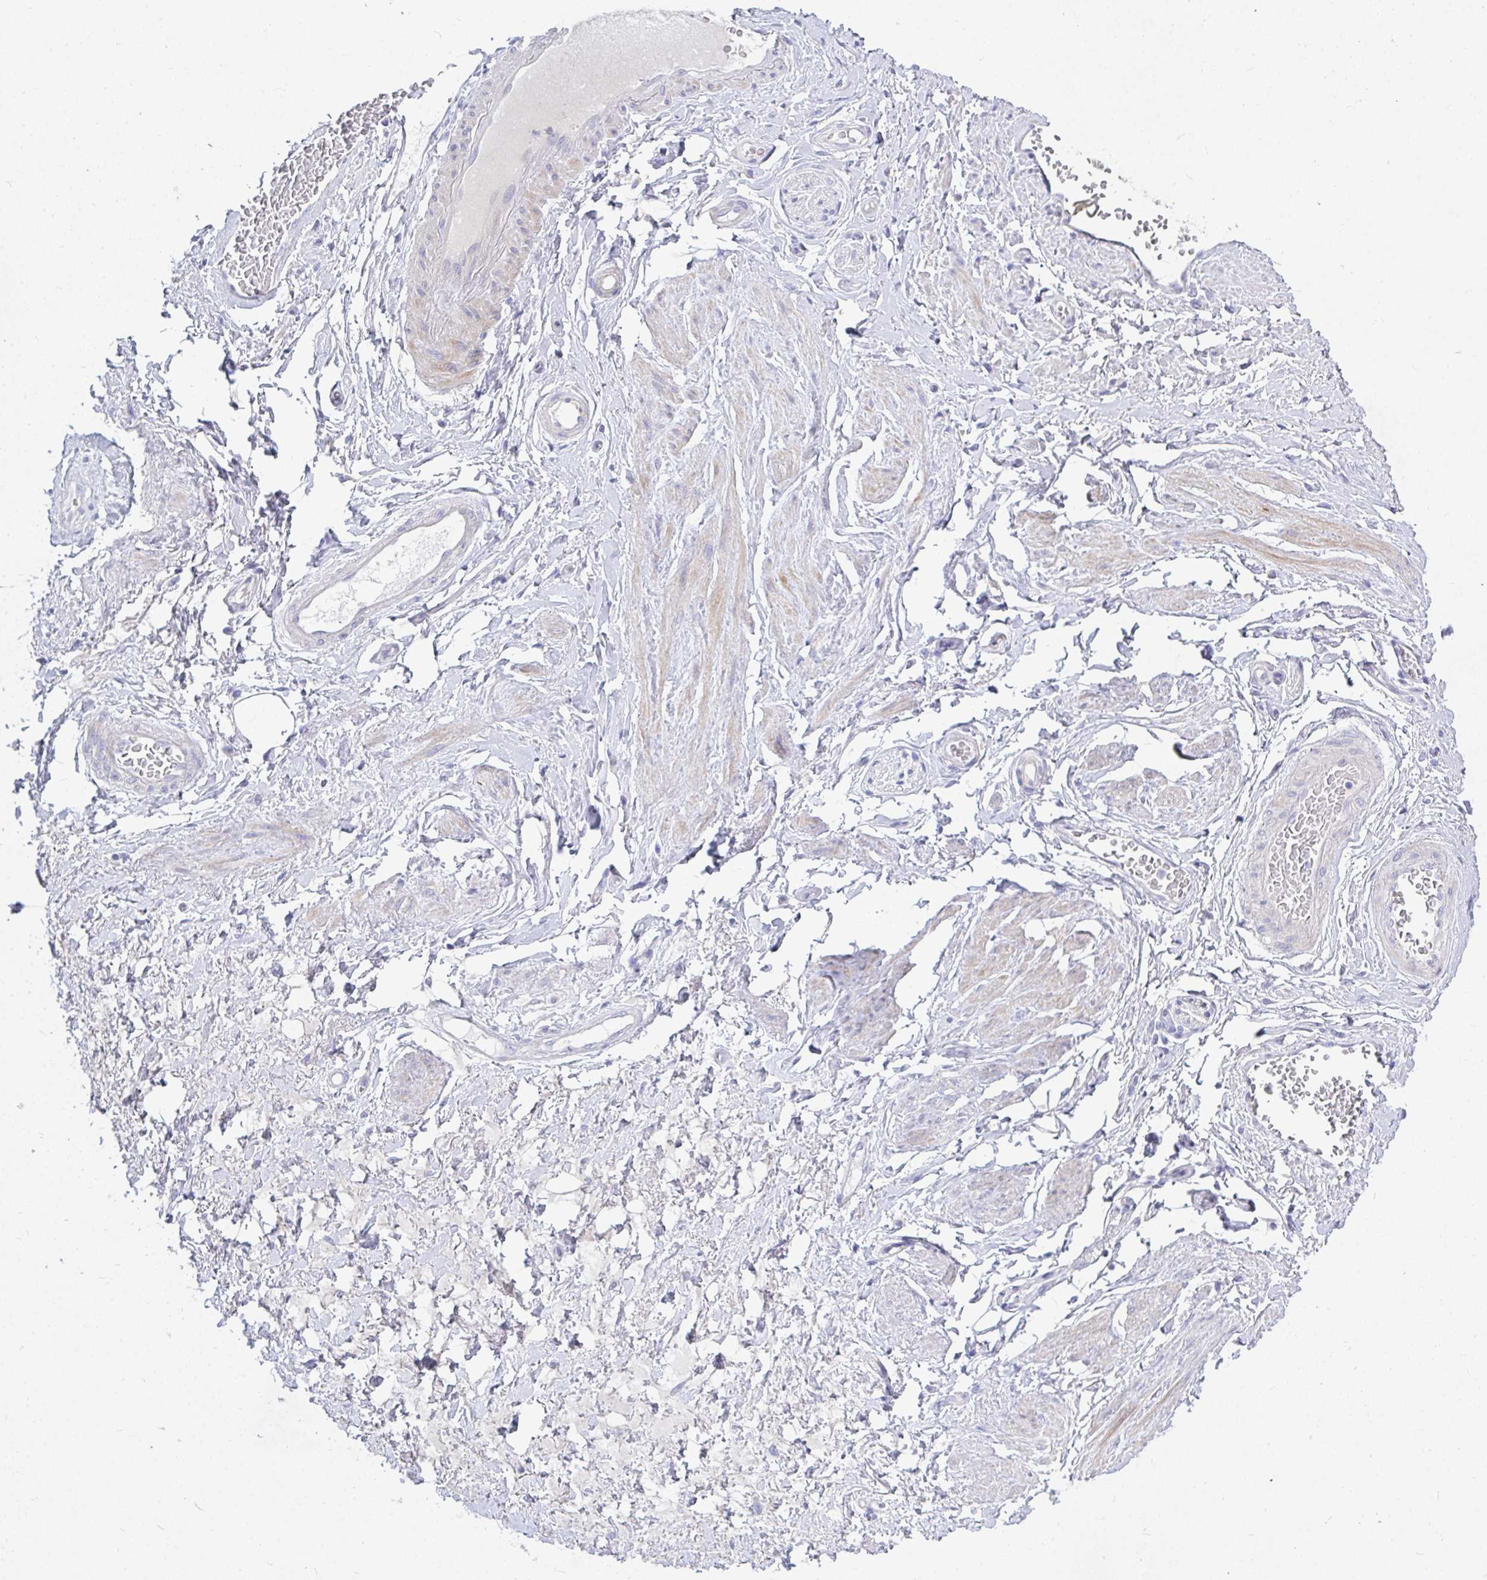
{"staining": {"intensity": "negative", "quantity": "none", "location": "none"}, "tissue": "adipose tissue", "cell_type": "Adipocytes", "image_type": "normal", "snomed": [{"axis": "morphology", "description": "Normal tissue, NOS"}, {"axis": "topography", "description": "Vagina"}, {"axis": "topography", "description": "Peripheral nerve tissue"}], "caption": "DAB immunohistochemical staining of unremarkable adipose tissue exhibits no significant positivity in adipocytes.", "gene": "ZNF561", "patient": {"sex": "female", "age": 71}}